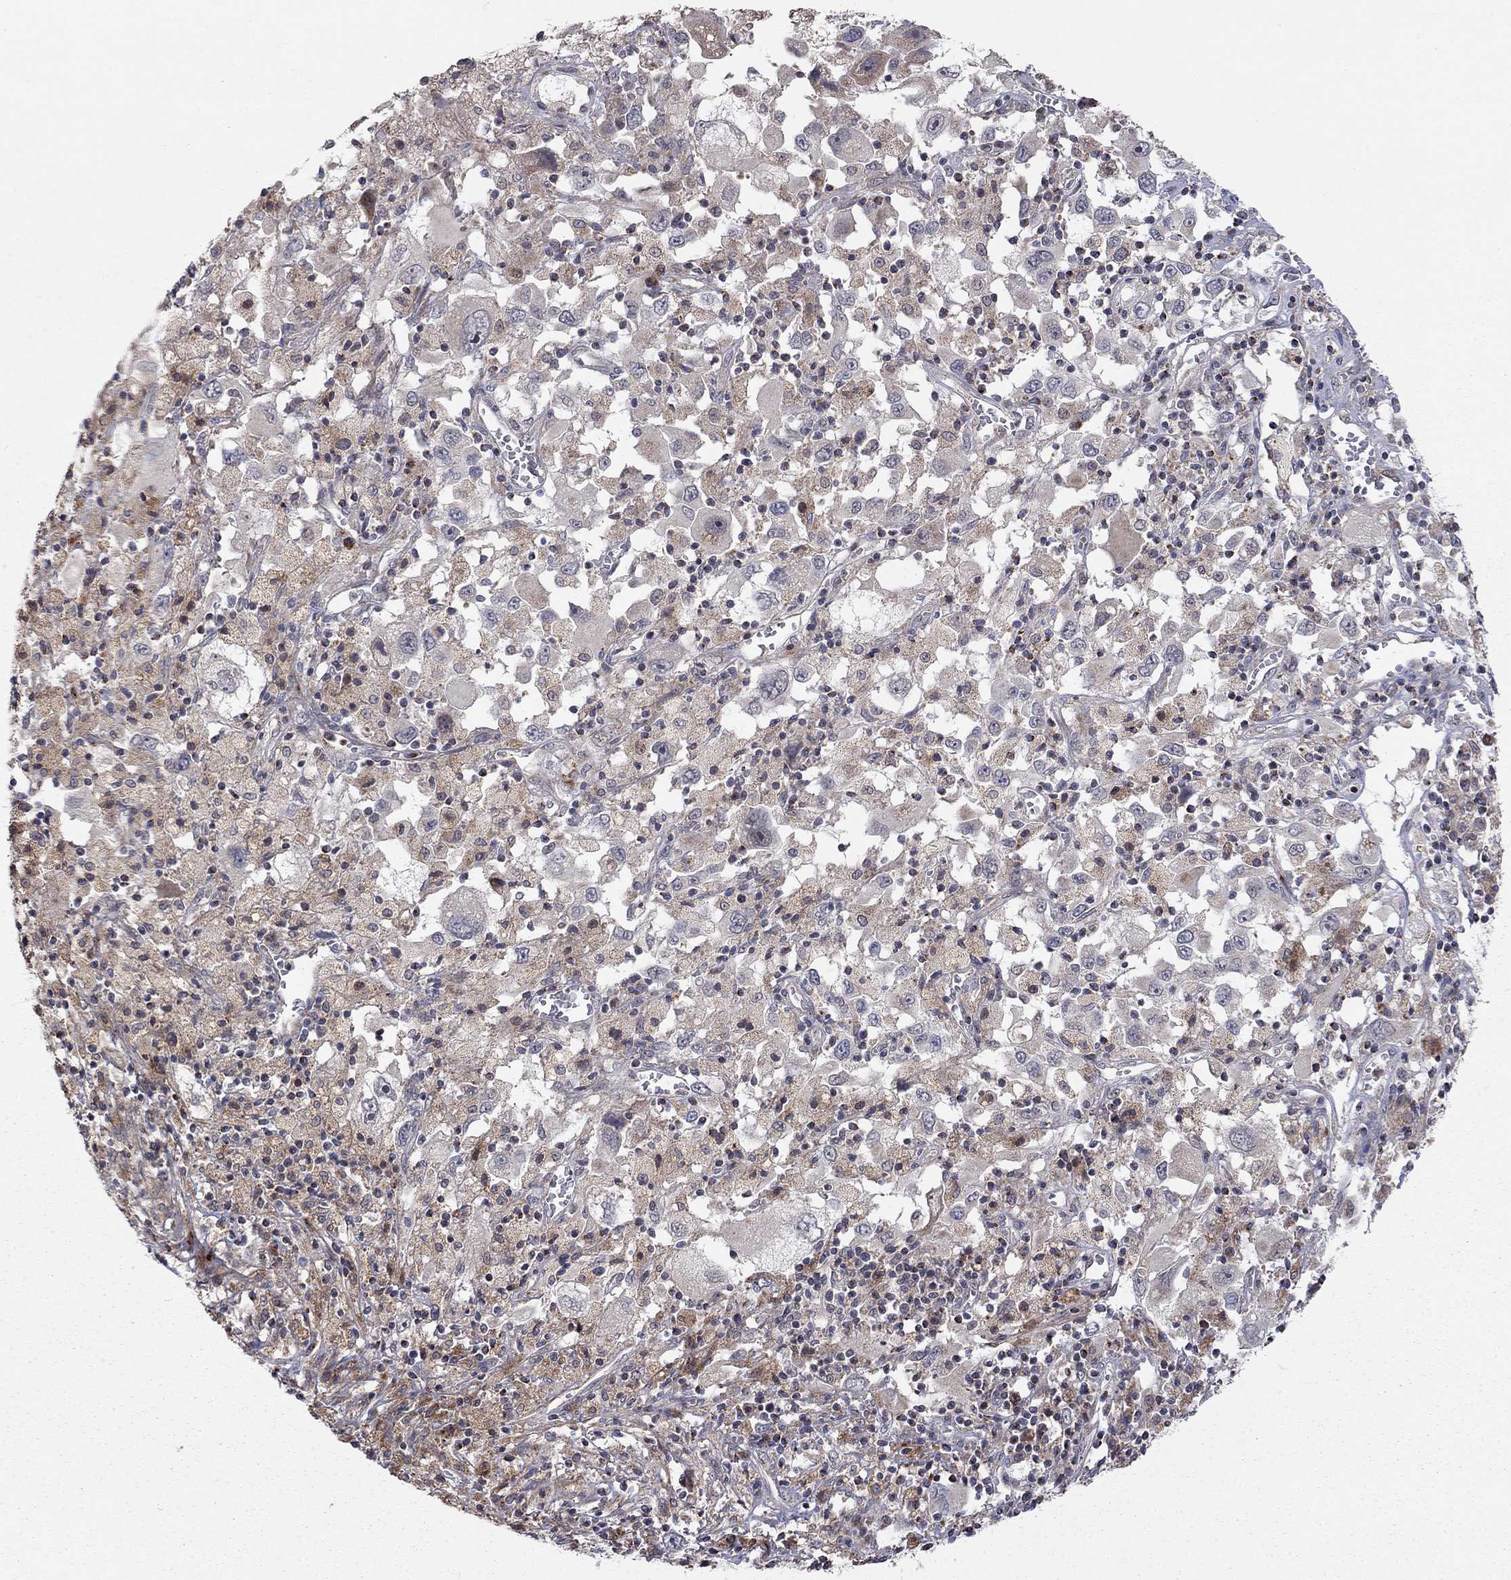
{"staining": {"intensity": "weak", "quantity": "<25%", "location": "cytoplasmic/membranous"}, "tissue": "melanoma", "cell_type": "Tumor cells", "image_type": "cancer", "snomed": [{"axis": "morphology", "description": "Malignant melanoma, Metastatic site"}, {"axis": "topography", "description": "Soft tissue"}], "caption": "This is an IHC histopathology image of human melanoma. There is no positivity in tumor cells.", "gene": "IDS", "patient": {"sex": "male", "age": 50}}